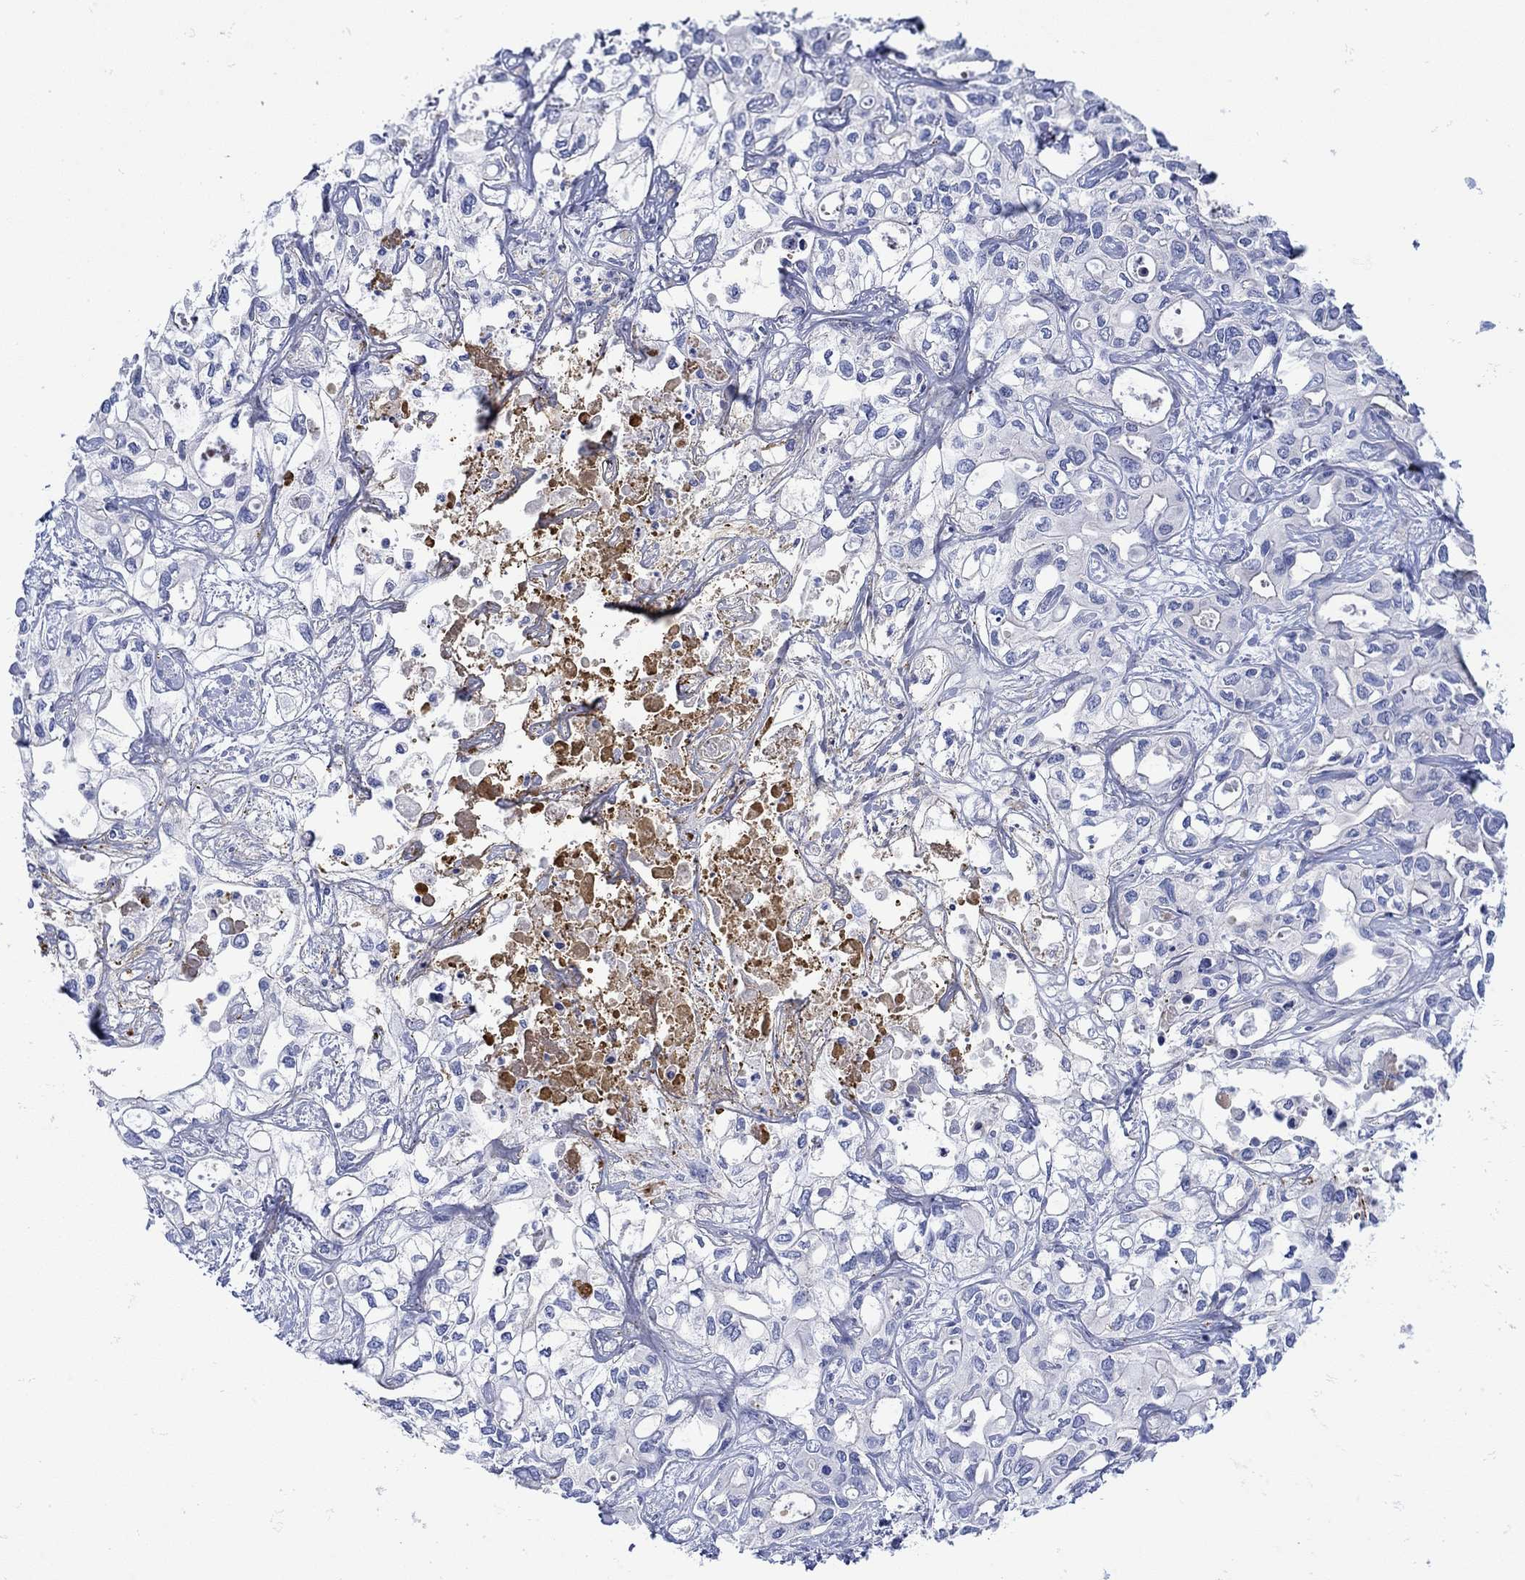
{"staining": {"intensity": "negative", "quantity": "none", "location": "none"}, "tissue": "liver cancer", "cell_type": "Tumor cells", "image_type": "cancer", "snomed": [{"axis": "morphology", "description": "Cholangiocarcinoma"}, {"axis": "topography", "description": "Liver"}], "caption": "This is a image of immunohistochemistry staining of liver cancer, which shows no expression in tumor cells. (DAB immunohistochemistry (IHC), high magnification).", "gene": "ANKMY1", "patient": {"sex": "female", "age": 64}}